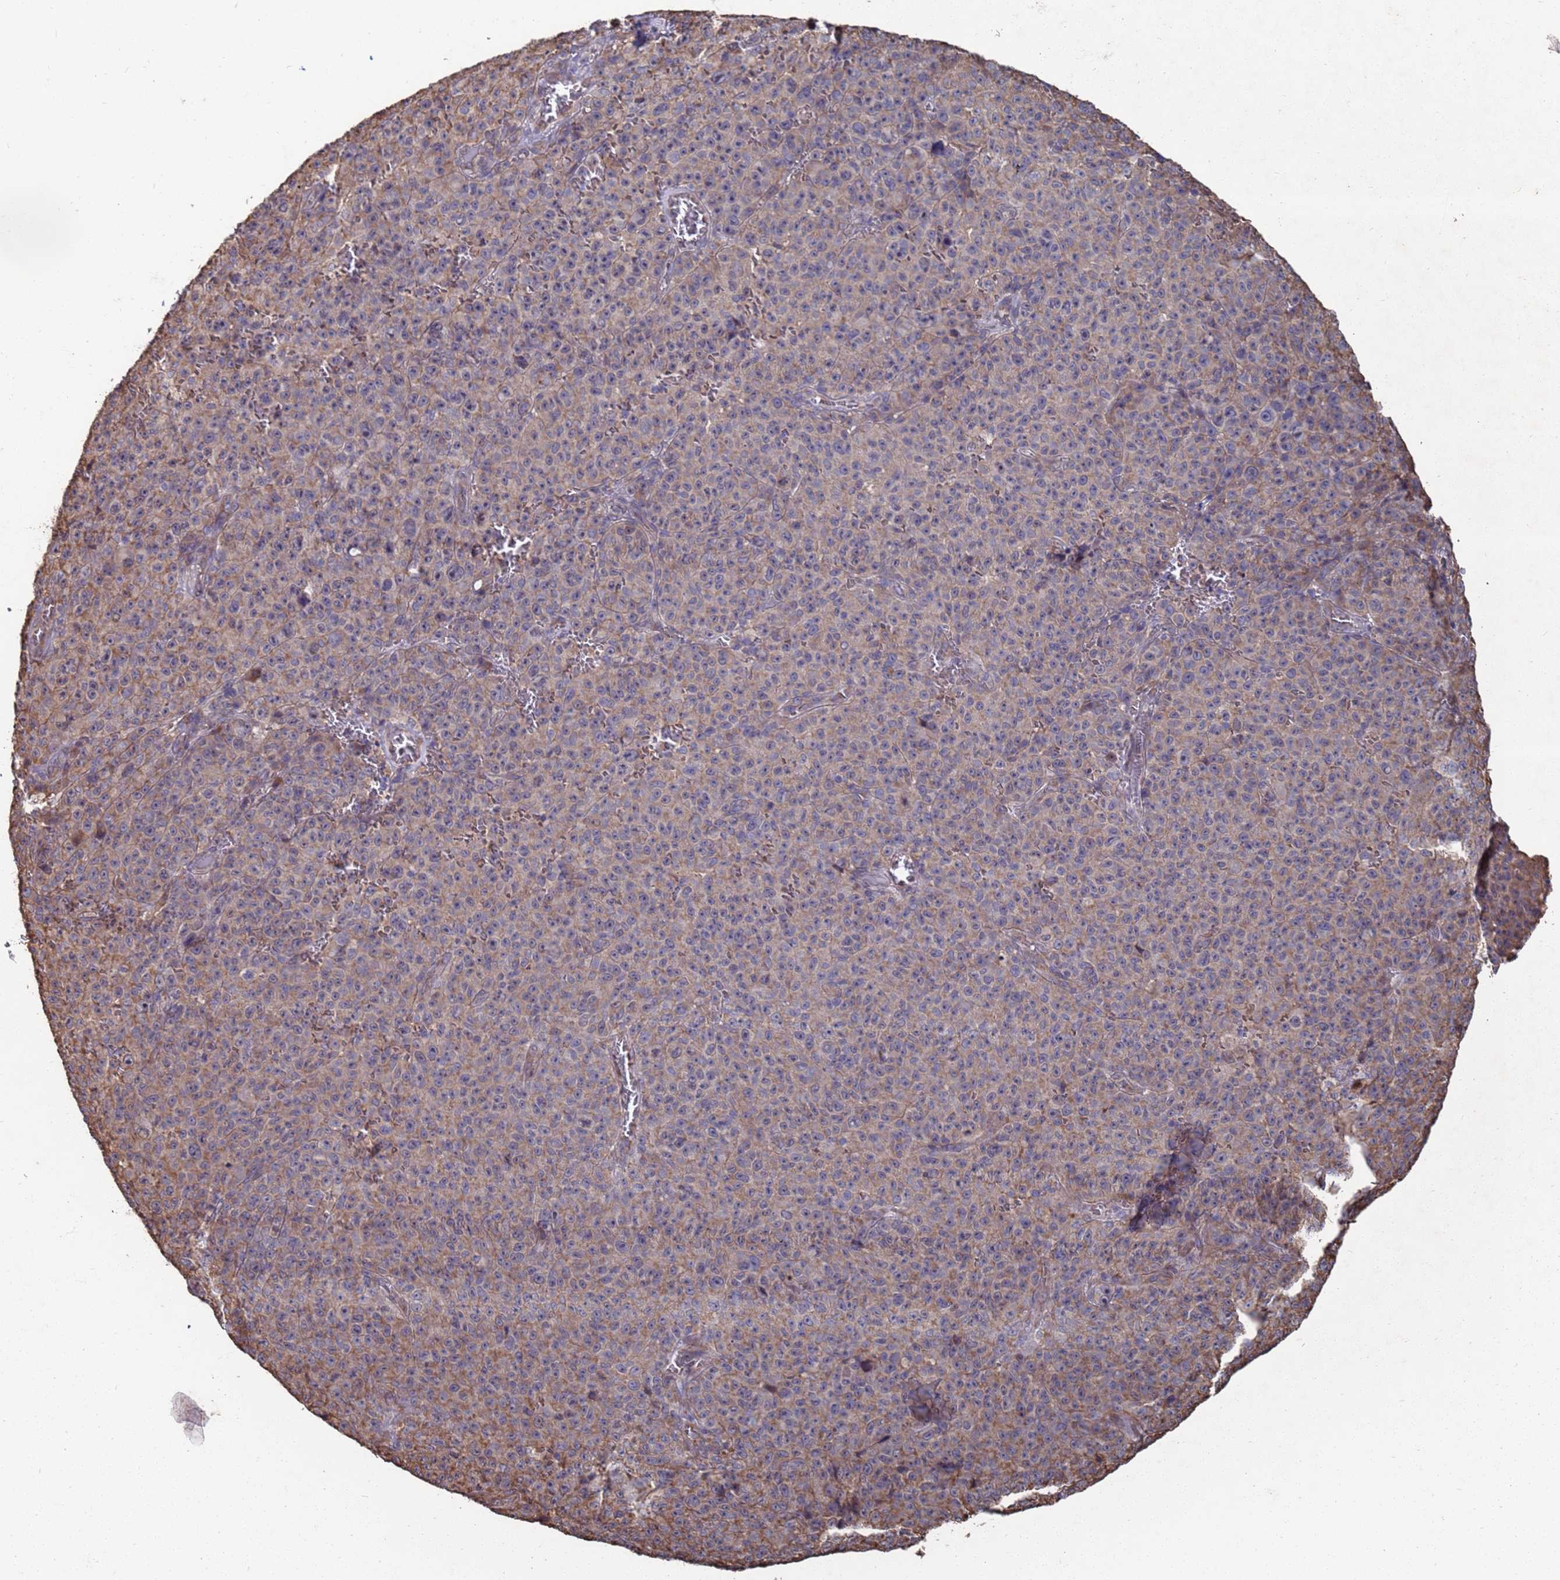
{"staining": {"intensity": "moderate", "quantity": "25%-75%", "location": "cytoplasmic/membranous"}, "tissue": "melanoma", "cell_type": "Tumor cells", "image_type": "cancer", "snomed": [{"axis": "morphology", "description": "Malignant melanoma, NOS"}, {"axis": "topography", "description": "Skin"}], "caption": "Immunohistochemical staining of human malignant melanoma reveals medium levels of moderate cytoplasmic/membranous protein positivity in approximately 25%-75% of tumor cells. (brown staining indicates protein expression, while blue staining denotes nuclei).", "gene": "CFAP119", "patient": {"sex": "female", "age": 82}}